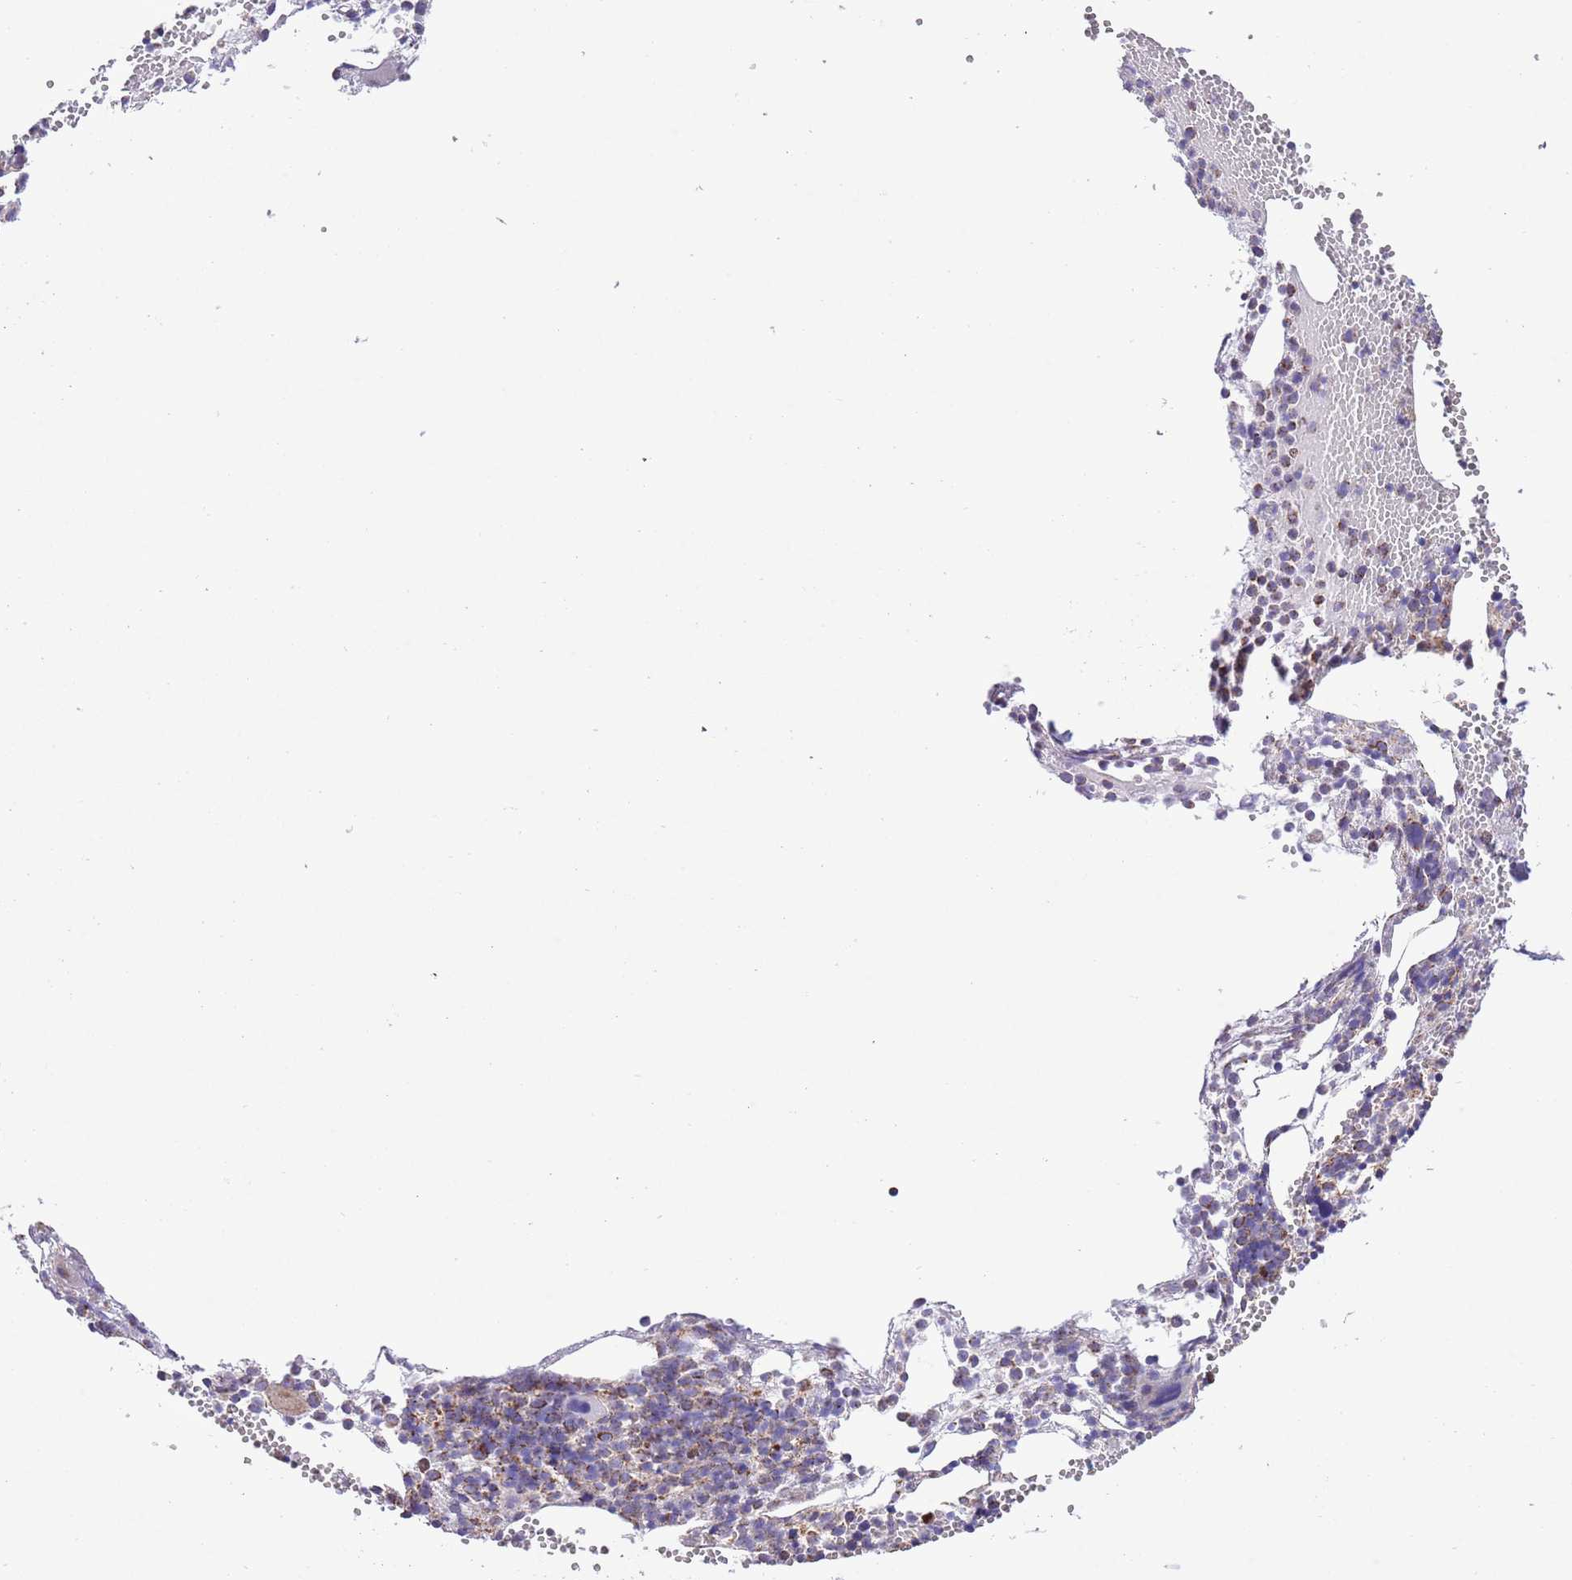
{"staining": {"intensity": "moderate", "quantity": "<25%", "location": "cytoplasmic/membranous"}, "tissue": "bone marrow", "cell_type": "Hematopoietic cells", "image_type": "normal", "snomed": [{"axis": "morphology", "description": "Normal tissue, NOS"}, {"axis": "topography", "description": "Bone marrow"}], "caption": "Protein analysis of normal bone marrow reveals moderate cytoplasmic/membranous positivity in about <25% of hematopoietic cells.", "gene": "TEKTIP1", "patient": {"sex": "female", "age": 77}}